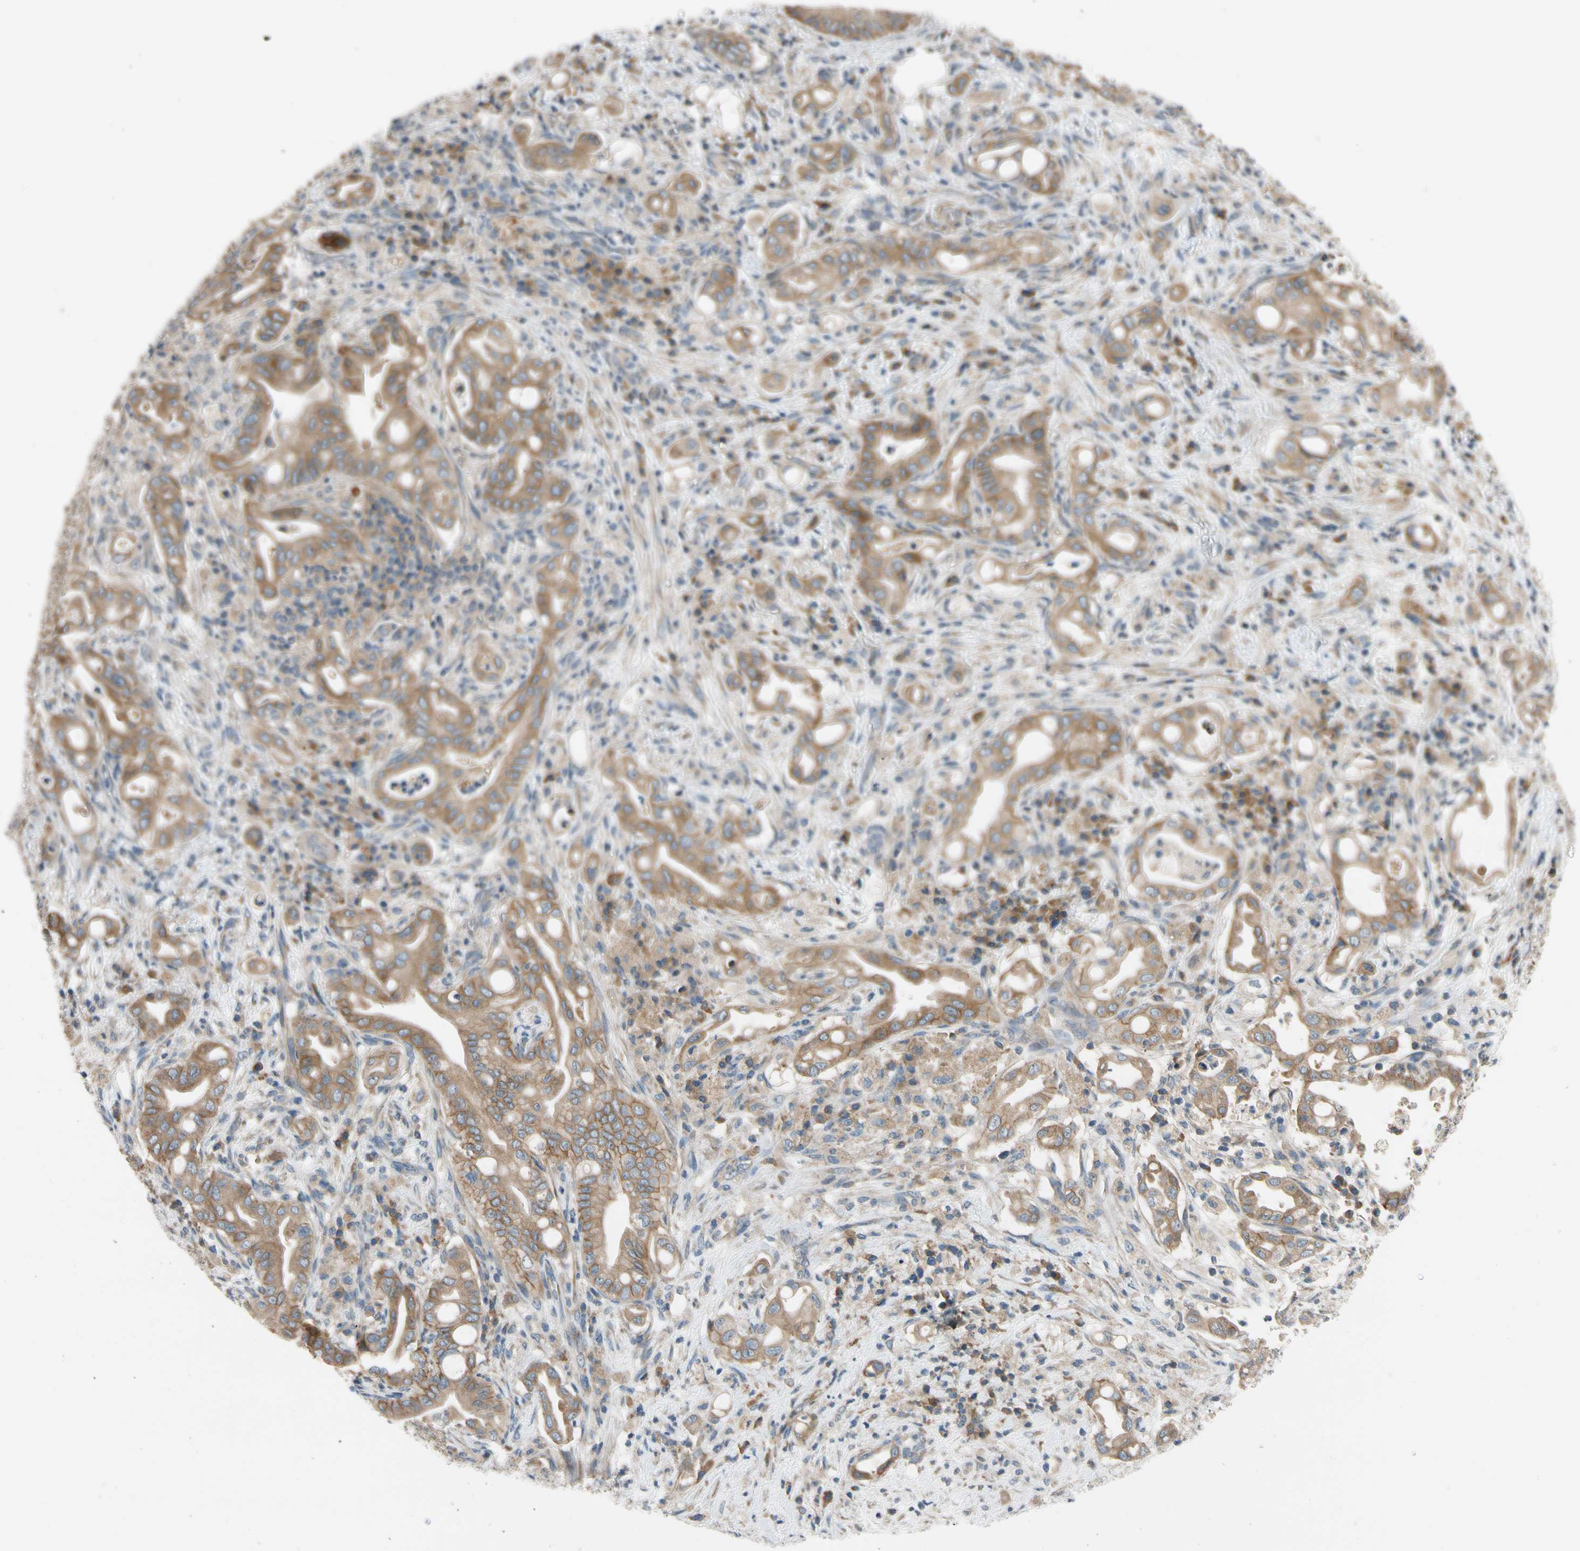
{"staining": {"intensity": "moderate", "quantity": ">75%", "location": "cytoplasmic/membranous"}, "tissue": "liver cancer", "cell_type": "Tumor cells", "image_type": "cancer", "snomed": [{"axis": "morphology", "description": "Cholangiocarcinoma"}, {"axis": "topography", "description": "Liver"}], "caption": "Liver cancer tissue displays moderate cytoplasmic/membranous positivity in about >75% of tumor cells Nuclei are stained in blue.", "gene": "MST1R", "patient": {"sex": "female", "age": 68}}